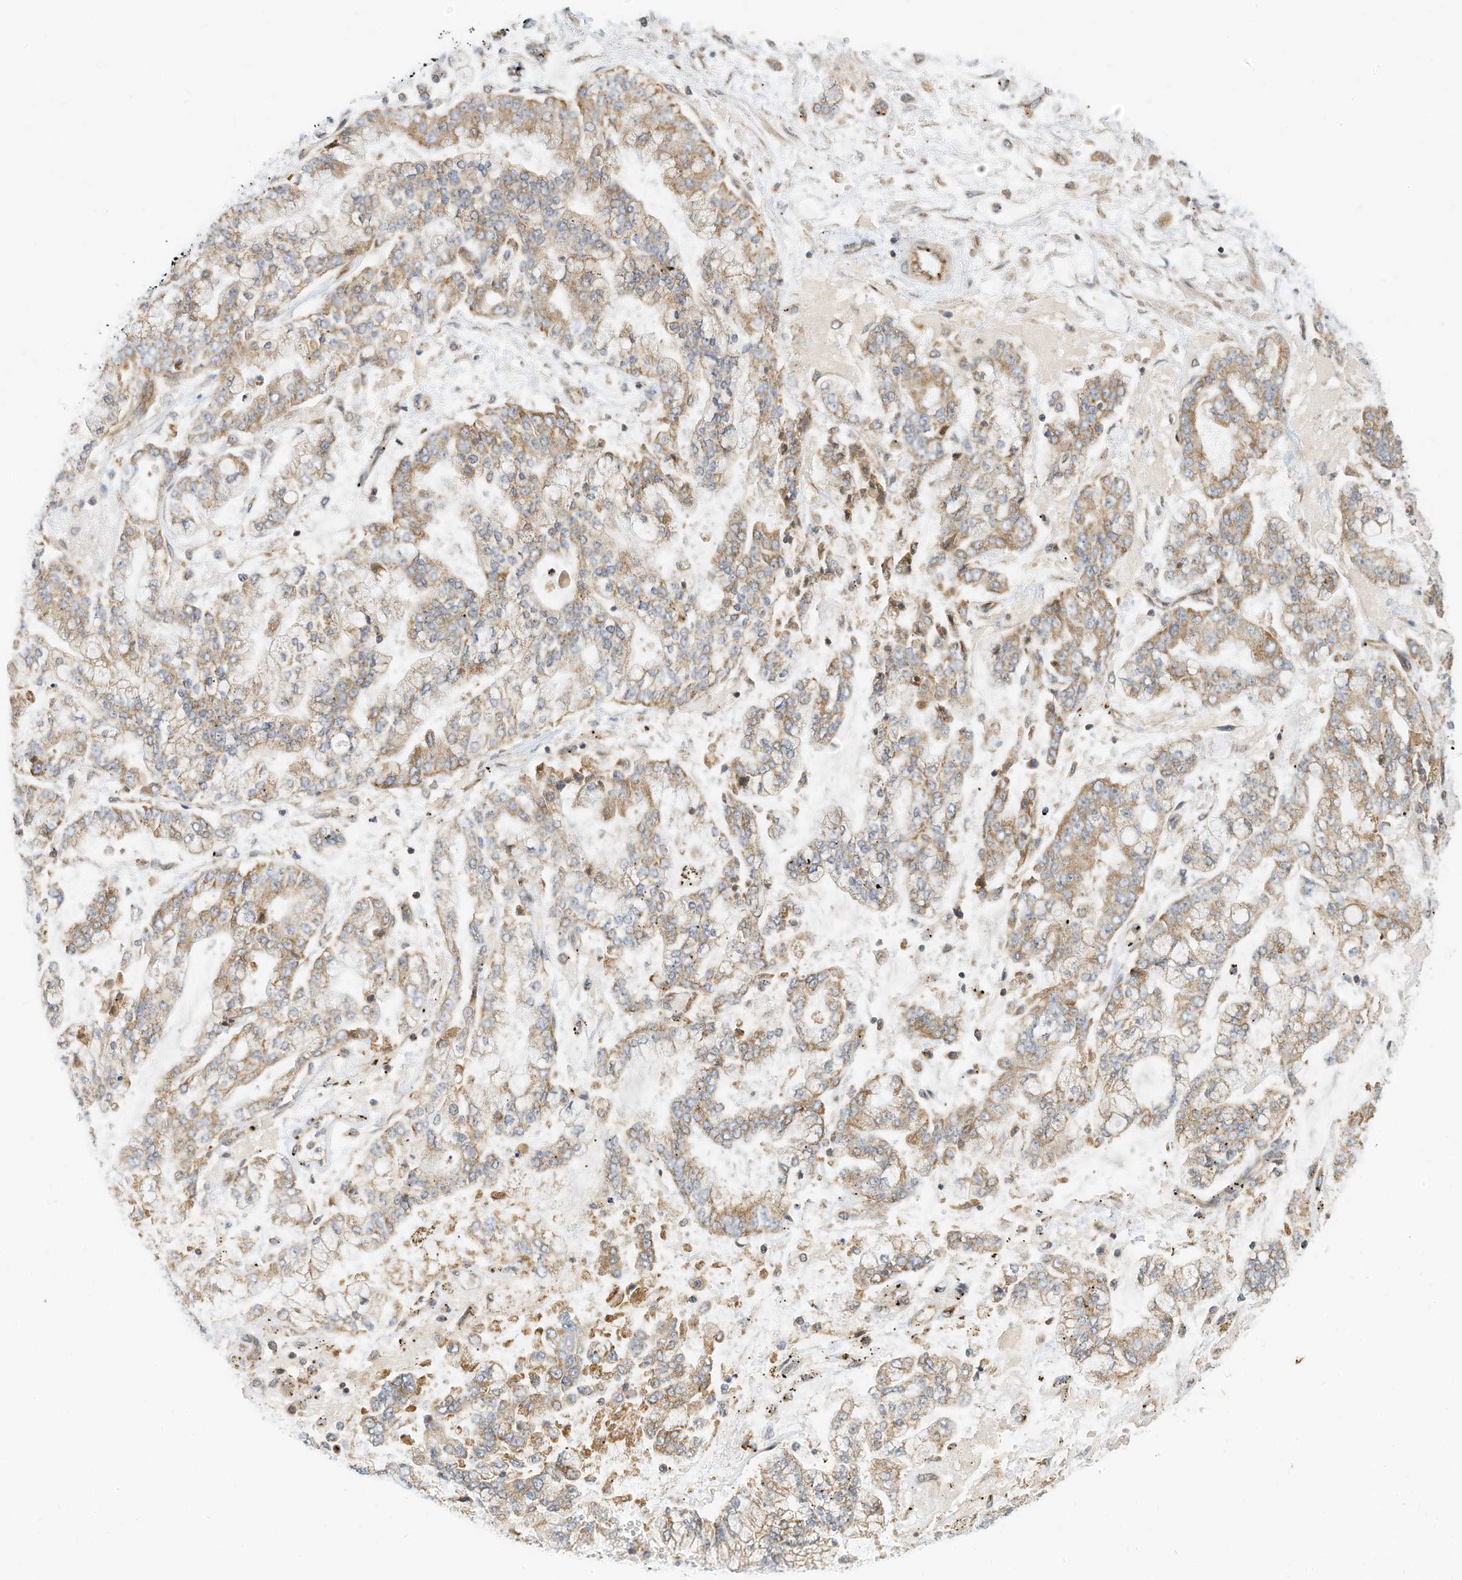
{"staining": {"intensity": "moderate", "quantity": "25%-75%", "location": "cytoplasmic/membranous"}, "tissue": "stomach cancer", "cell_type": "Tumor cells", "image_type": "cancer", "snomed": [{"axis": "morphology", "description": "Normal tissue, NOS"}, {"axis": "morphology", "description": "Adenocarcinoma, NOS"}, {"axis": "topography", "description": "Stomach, upper"}, {"axis": "topography", "description": "Stomach"}], "caption": "A photomicrograph of human stomach cancer stained for a protein reveals moderate cytoplasmic/membranous brown staining in tumor cells. (DAB (3,3'-diaminobenzidine) = brown stain, brightfield microscopy at high magnification).", "gene": "METTL6", "patient": {"sex": "male", "age": 76}}